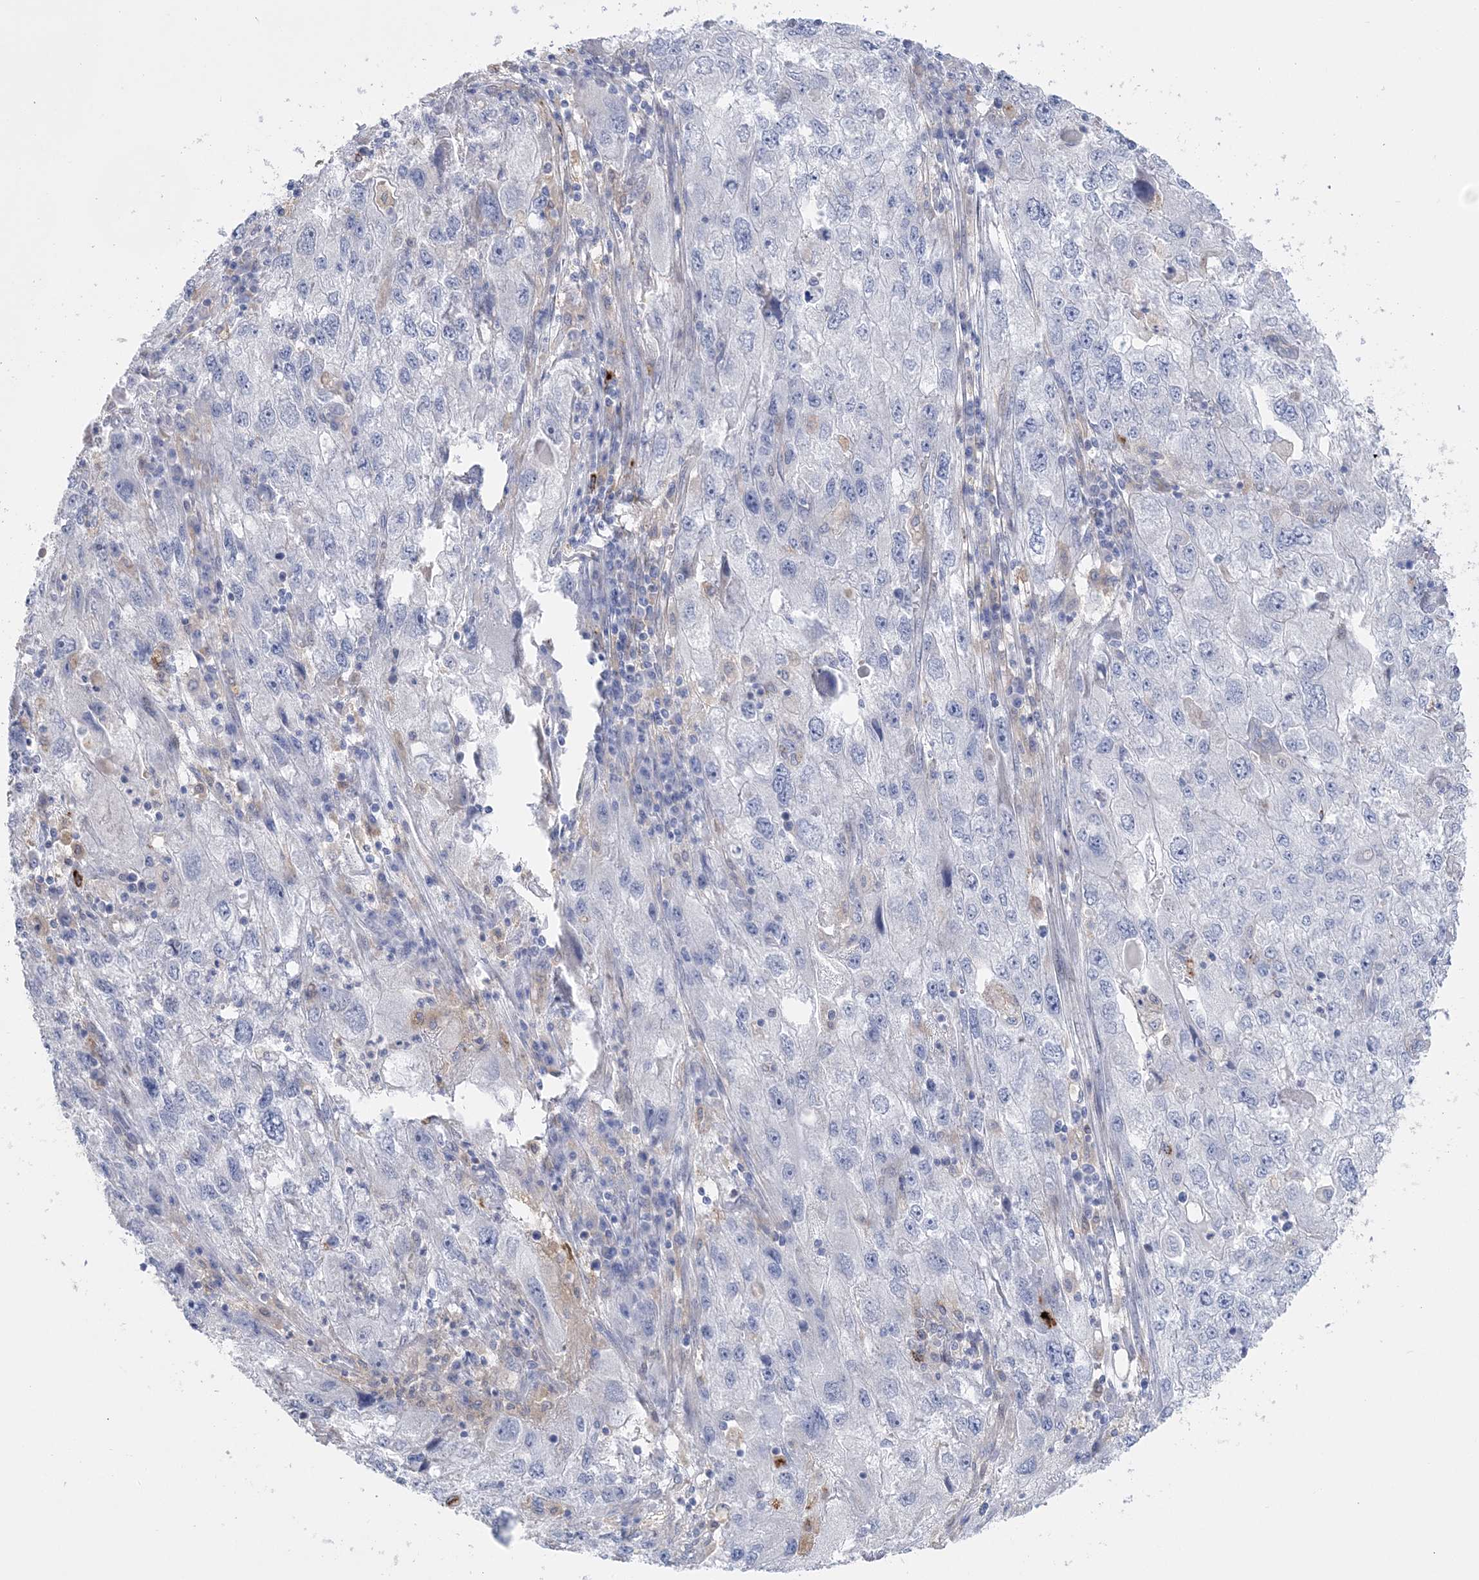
{"staining": {"intensity": "negative", "quantity": "none", "location": "none"}, "tissue": "endometrial cancer", "cell_type": "Tumor cells", "image_type": "cancer", "snomed": [{"axis": "morphology", "description": "Adenocarcinoma, NOS"}, {"axis": "topography", "description": "Endometrium"}], "caption": "Image shows no protein expression in tumor cells of endometrial cancer tissue.", "gene": "HAAO", "patient": {"sex": "female", "age": 49}}